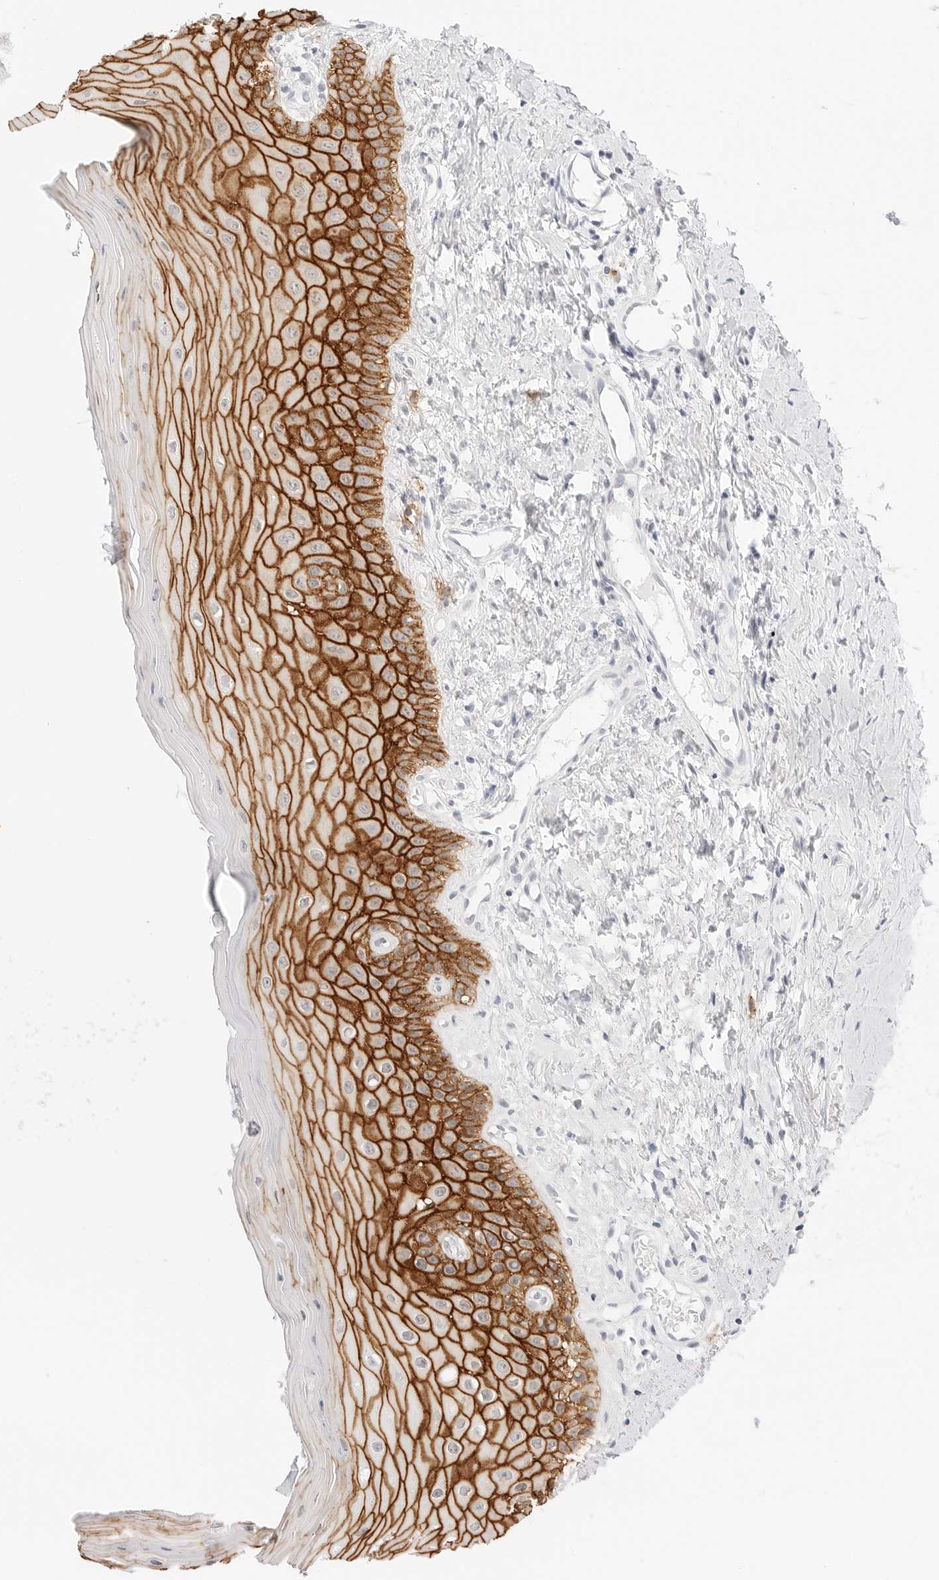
{"staining": {"intensity": "strong", "quantity": "25%-75%", "location": "cytoplasmic/membranous"}, "tissue": "oral mucosa", "cell_type": "Squamous epithelial cells", "image_type": "normal", "snomed": [{"axis": "morphology", "description": "Normal tissue, NOS"}, {"axis": "topography", "description": "Oral tissue"}], "caption": "This photomicrograph reveals immunohistochemistry staining of benign human oral mucosa, with high strong cytoplasmic/membranous positivity in about 25%-75% of squamous epithelial cells.", "gene": "CDH1", "patient": {"sex": "male", "age": 66}}